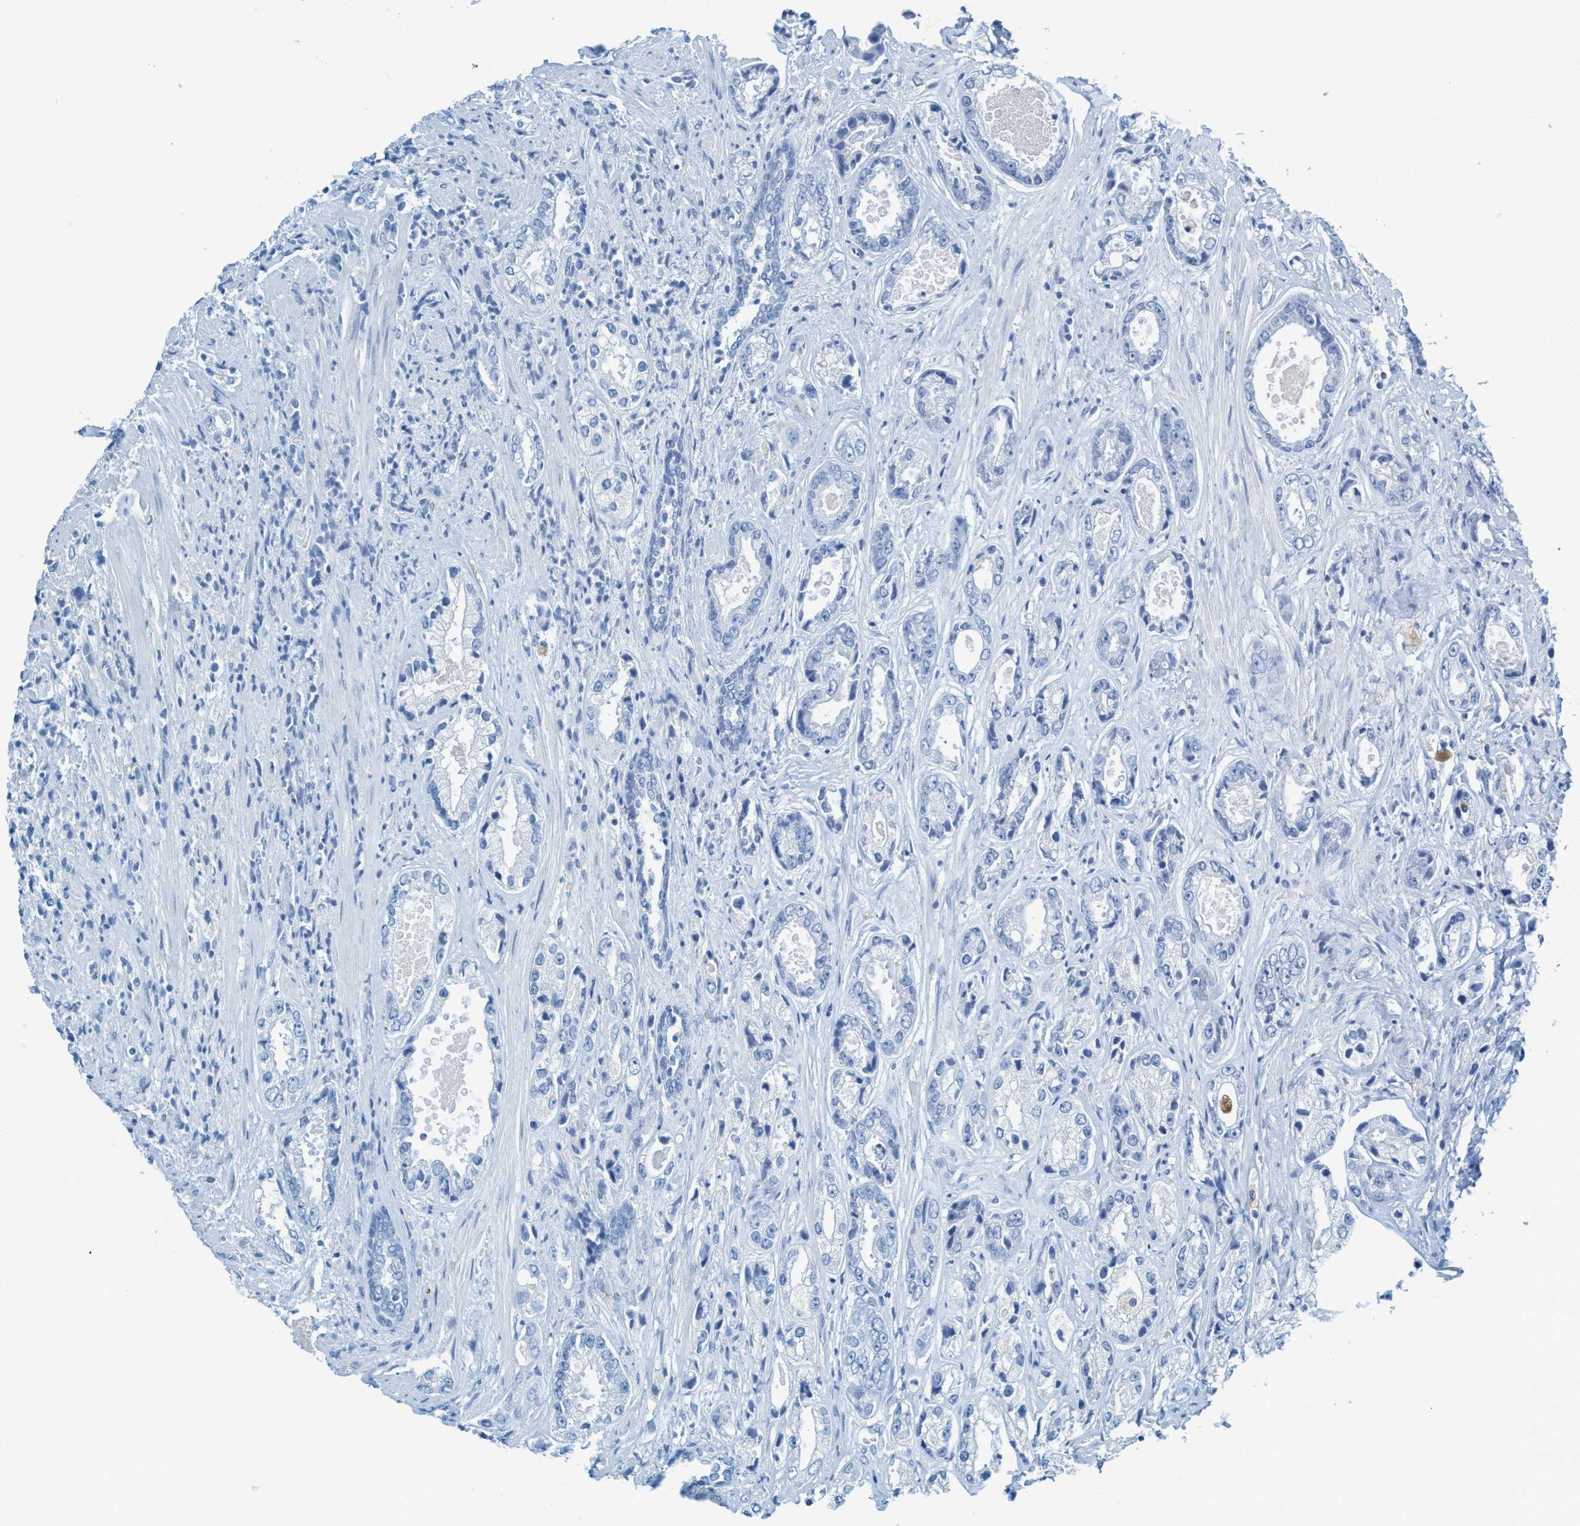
{"staining": {"intensity": "negative", "quantity": "none", "location": "none"}, "tissue": "prostate cancer", "cell_type": "Tumor cells", "image_type": "cancer", "snomed": [{"axis": "morphology", "description": "Adenocarcinoma, High grade"}, {"axis": "topography", "description": "Prostate"}], "caption": "DAB immunohistochemical staining of prostate high-grade adenocarcinoma shows no significant staining in tumor cells.", "gene": "C21orf62", "patient": {"sex": "male", "age": 61}}